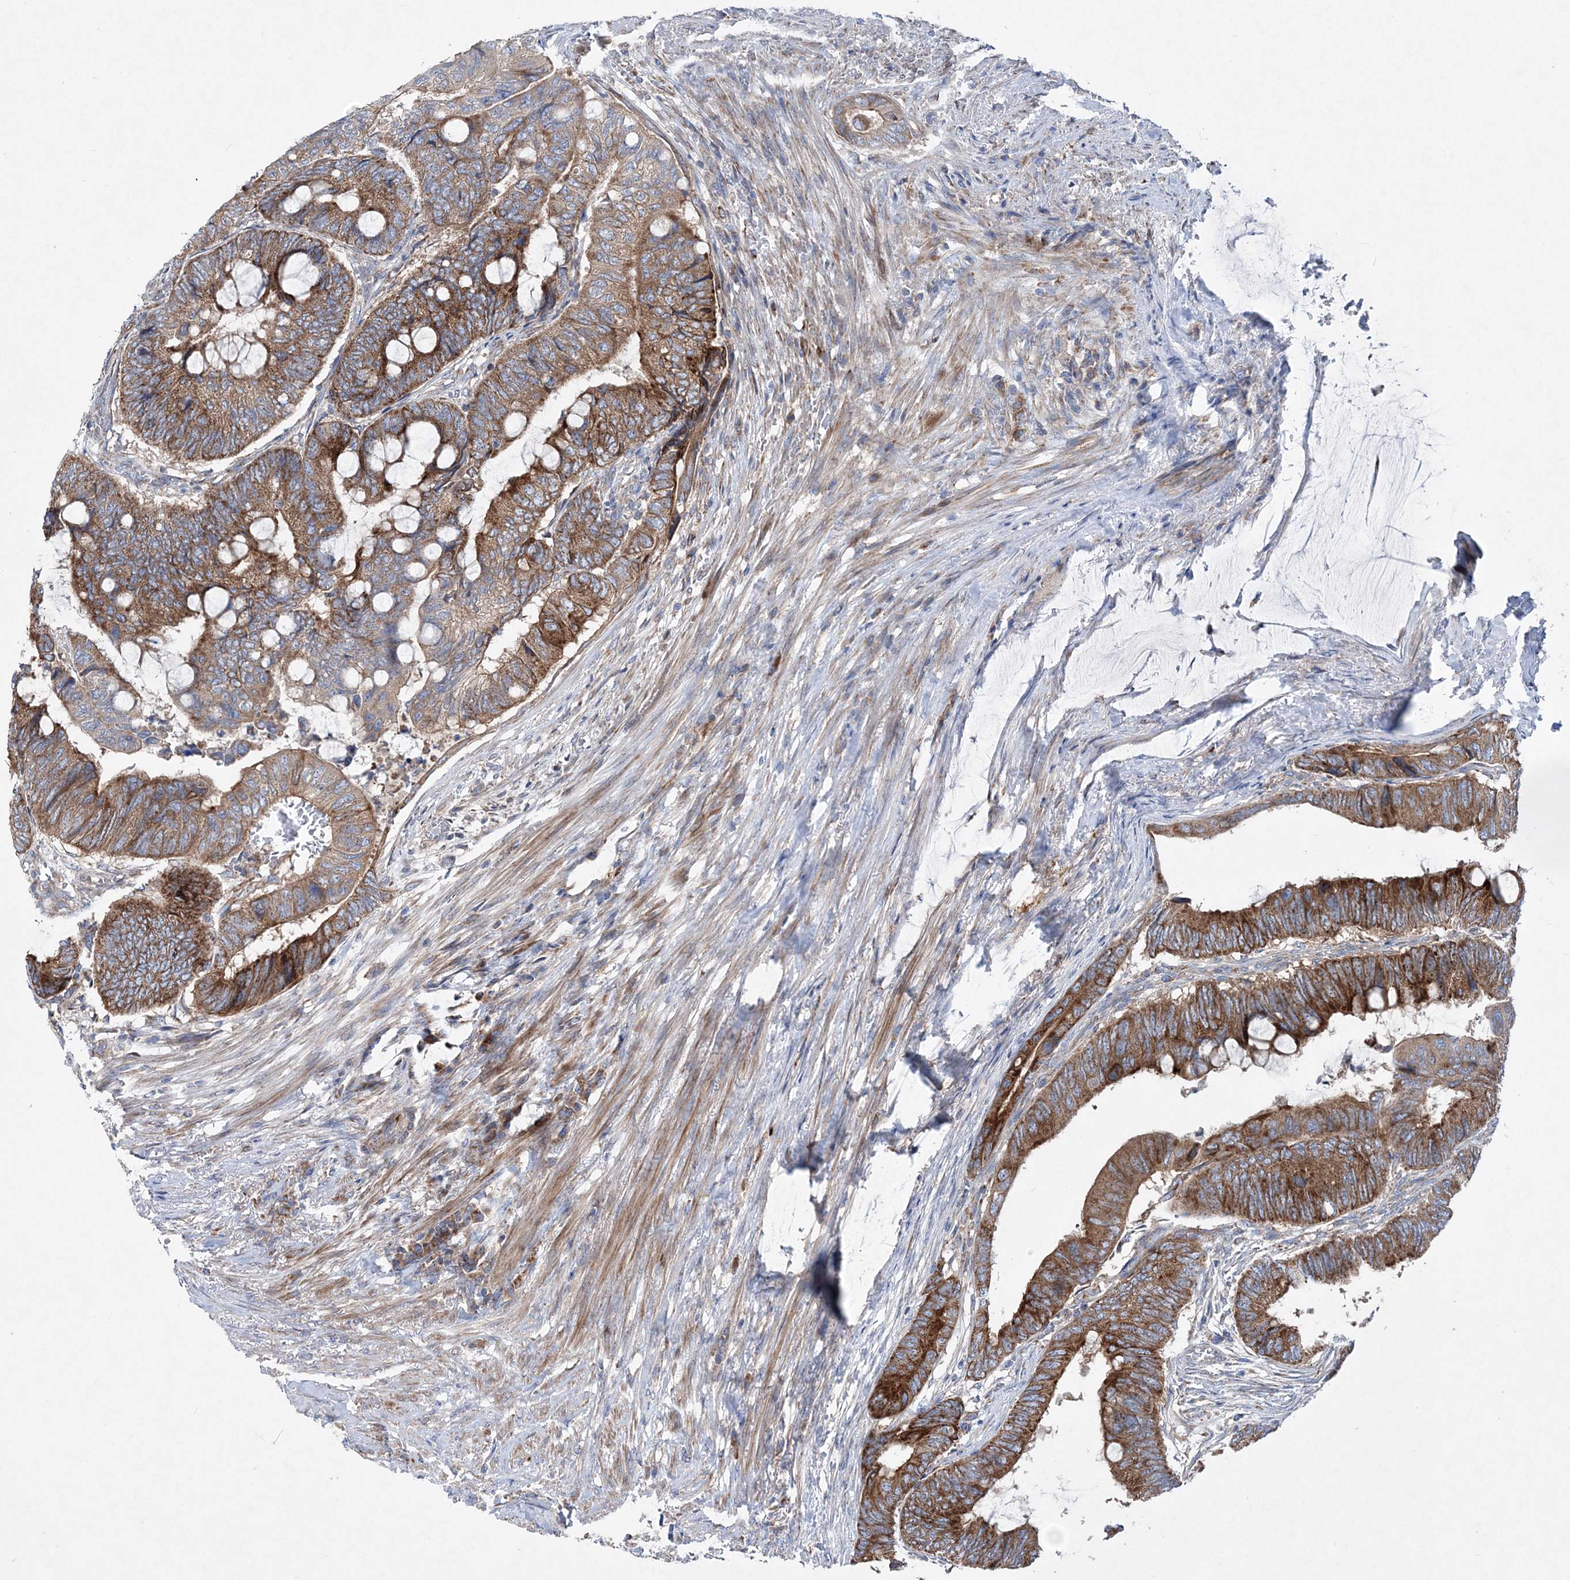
{"staining": {"intensity": "moderate", "quantity": ">75%", "location": "cytoplasmic/membranous"}, "tissue": "colorectal cancer", "cell_type": "Tumor cells", "image_type": "cancer", "snomed": [{"axis": "morphology", "description": "Normal tissue, NOS"}, {"axis": "morphology", "description": "Adenocarcinoma, NOS"}, {"axis": "topography", "description": "Rectum"}, {"axis": "topography", "description": "Peripheral nerve tissue"}], "caption": "Immunohistochemistry (DAB) staining of human adenocarcinoma (colorectal) displays moderate cytoplasmic/membranous protein expression in about >75% of tumor cells.", "gene": "NGLY1", "patient": {"sex": "male", "age": 92}}